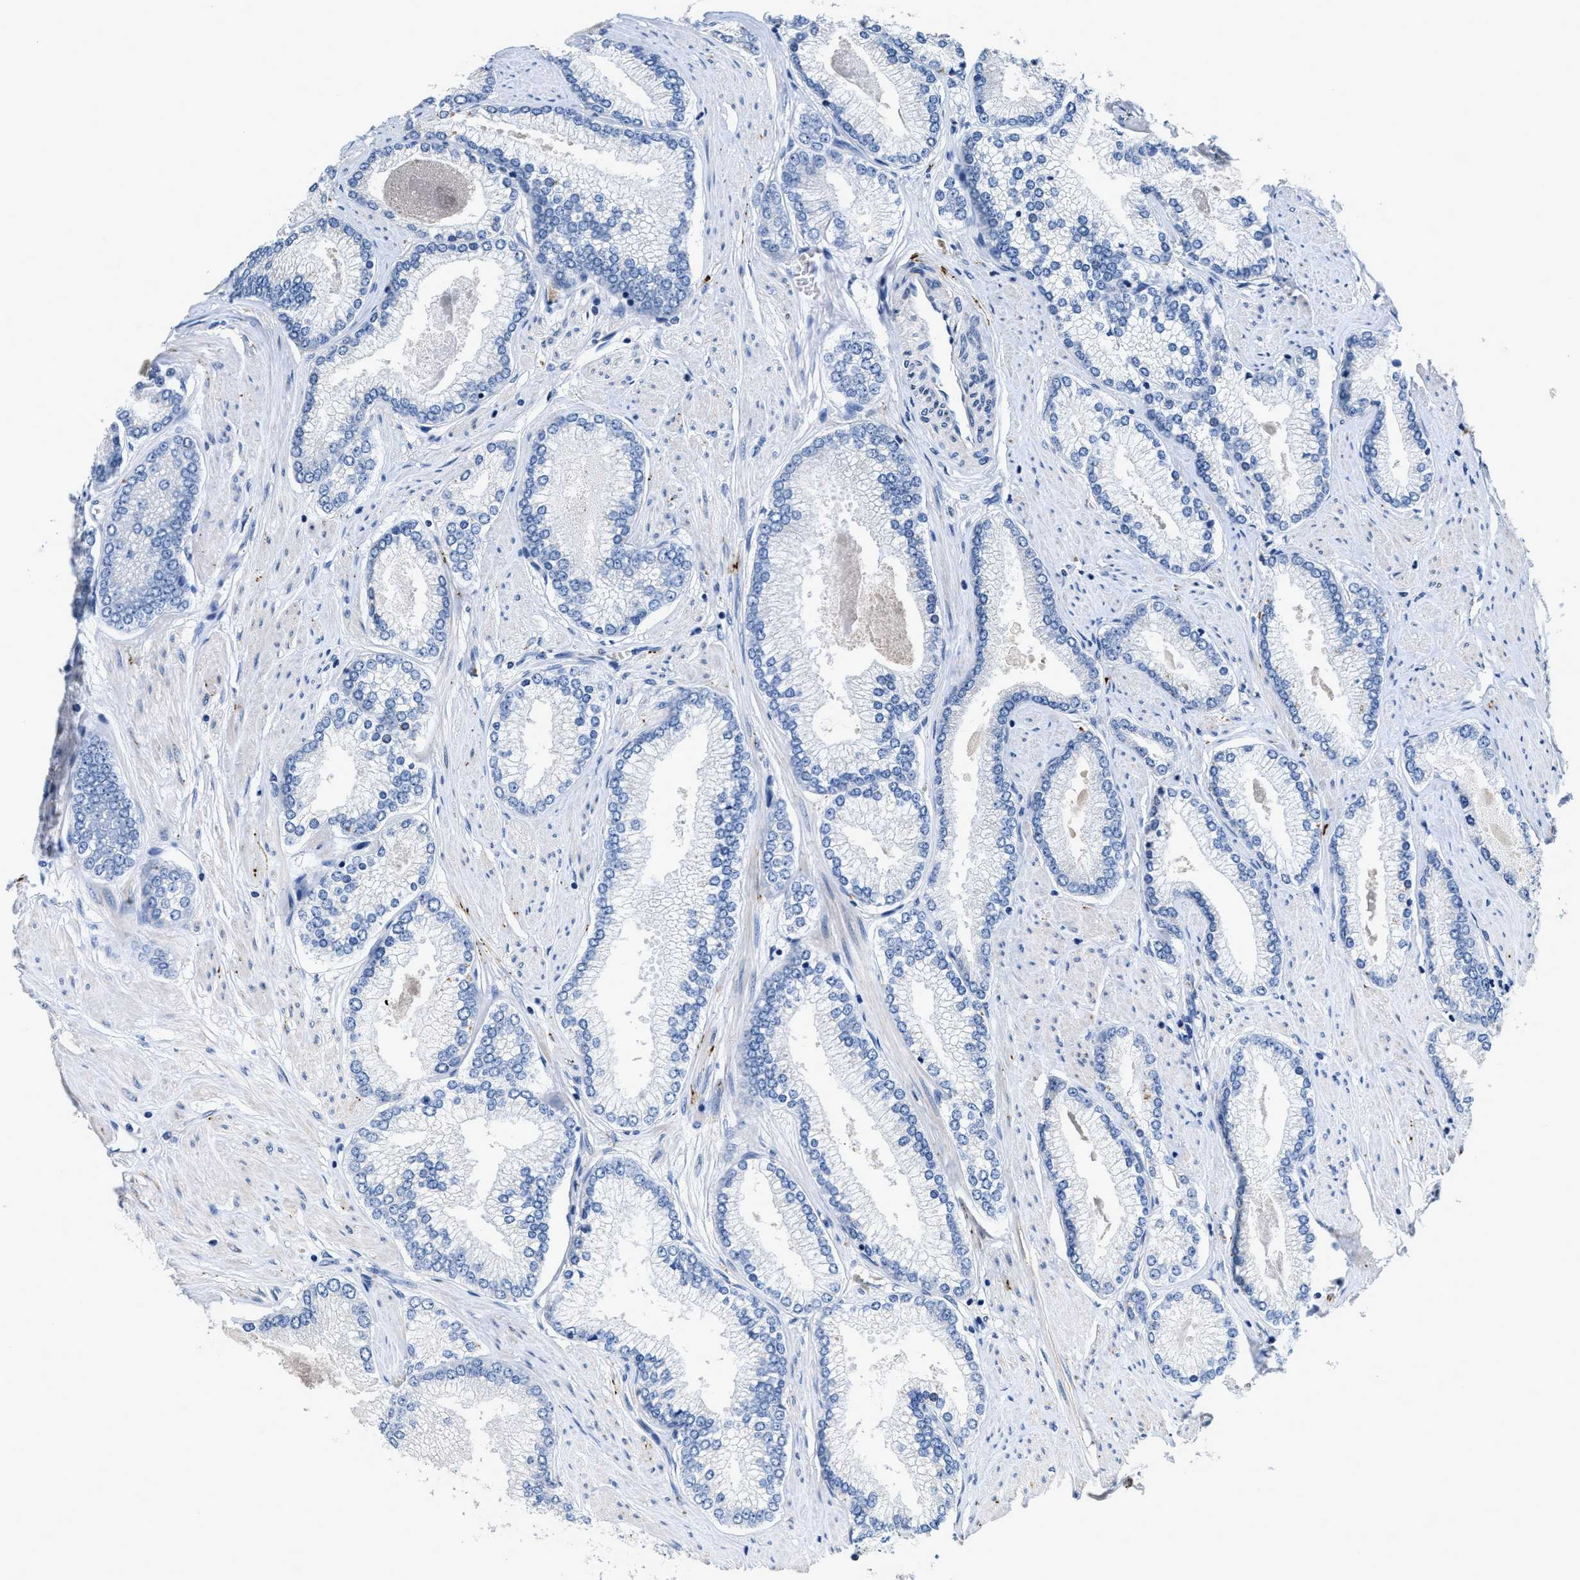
{"staining": {"intensity": "negative", "quantity": "none", "location": "none"}, "tissue": "prostate cancer", "cell_type": "Tumor cells", "image_type": "cancer", "snomed": [{"axis": "morphology", "description": "Adenocarcinoma, High grade"}, {"axis": "topography", "description": "Prostate"}], "caption": "Immunohistochemistry (IHC) image of human prostate cancer stained for a protein (brown), which displays no staining in tumor cells.", "gene": "VIP", "patient": {"sex": "male", "age": 61}}